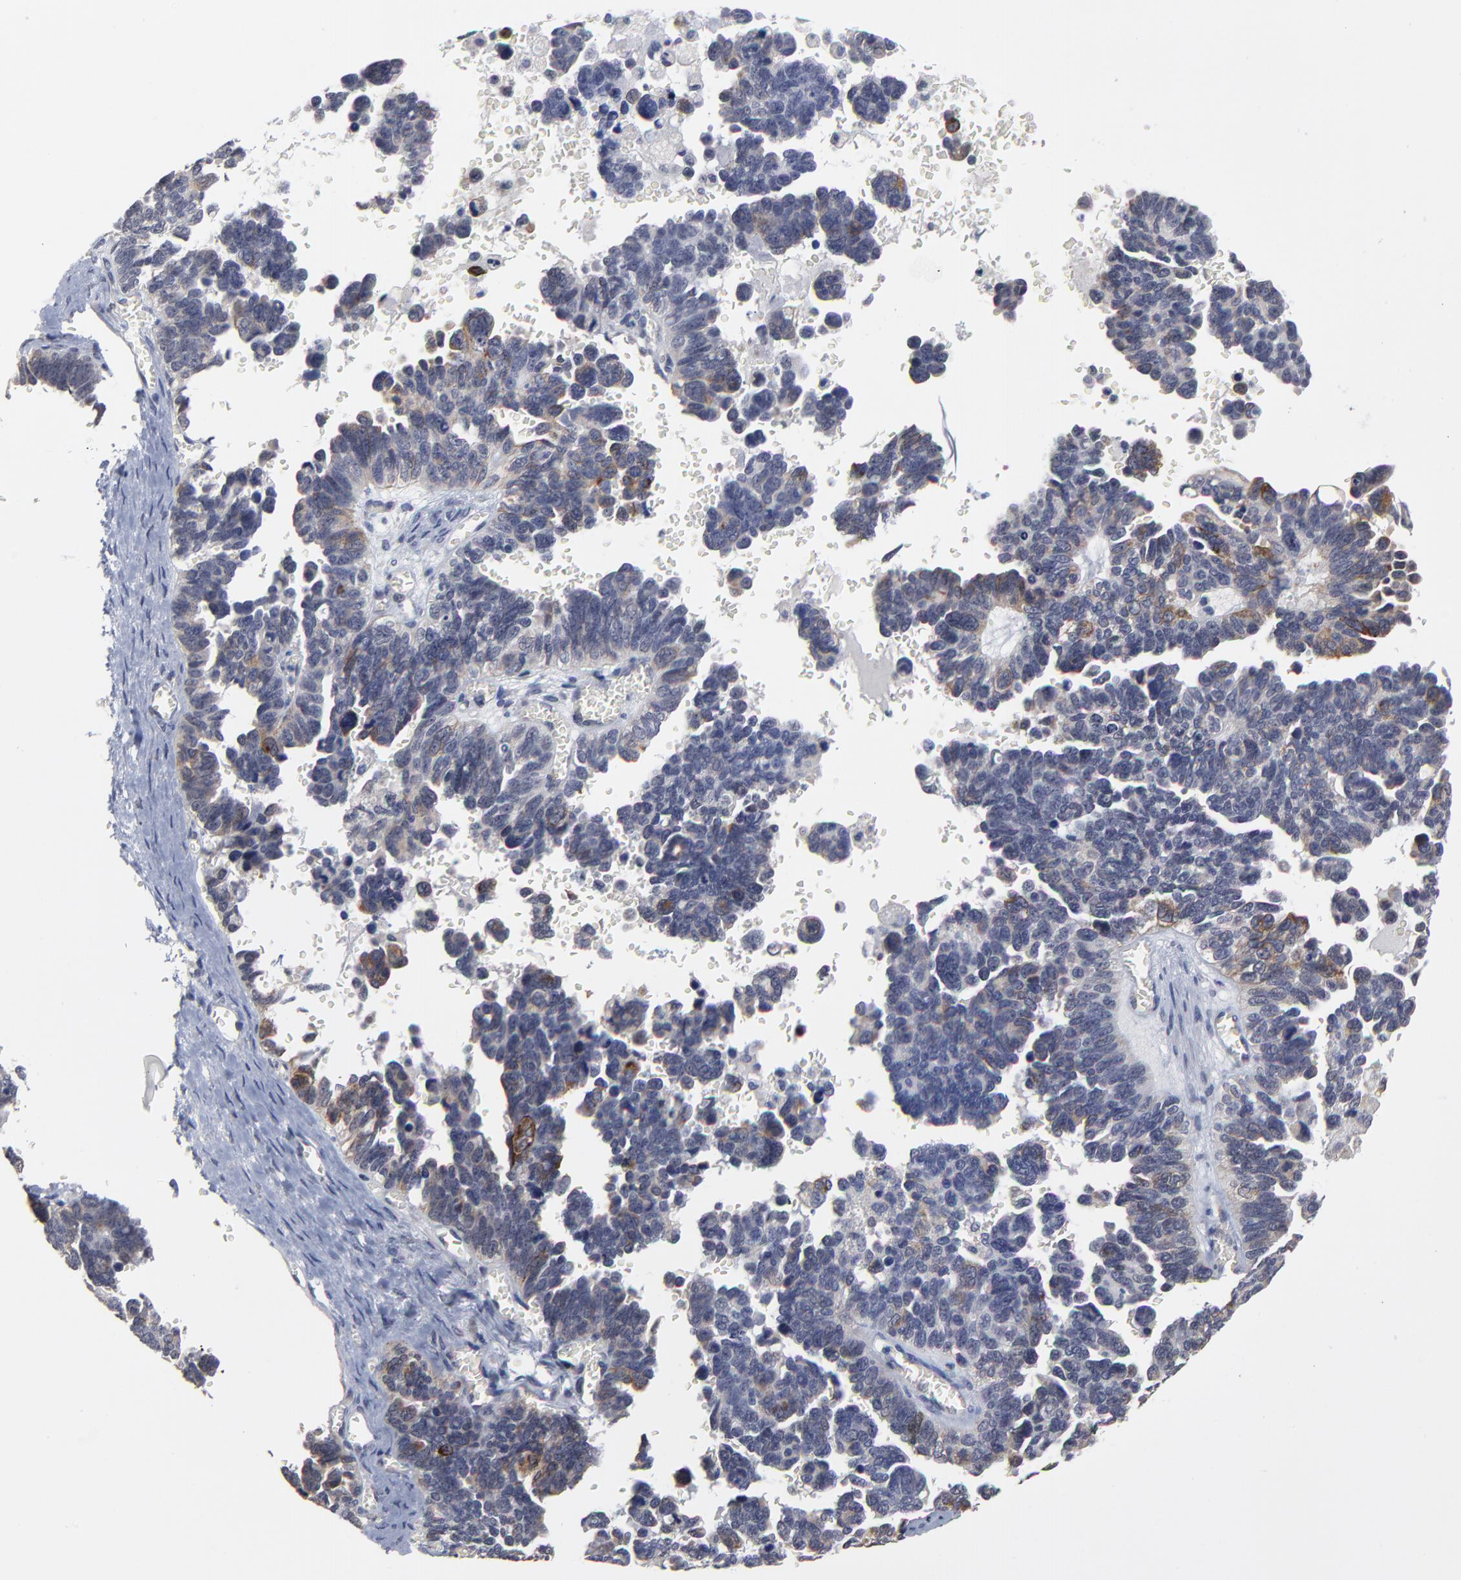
{"staining": {"intensity": "moderate", "quantity": "25%-75%", "location": "cytoplasmic/membranous"}, "tissue": "ovarian cancer", "cell_type": "Tumor cells", "image_type": "cancer", "snomed": [{"axis": "morphology", "description": "Cystadenocarcinoma, serous, NOS"}, {"axis": "topography", "description": "Ovary"}], "caption": "IHC micrograph of neoplastic tissue: human serous cystadenocarcinoma (ovarian) stained using immunohistochemistry exhibits medium levels of moderate protein expression localized specifically in the cytoplasmic/membranous of tumor cells, appearing as a cytoplasmic/membranous brown color.", "gene": "MAGEA10", "patient": {"sex": "female", "age": 69}}